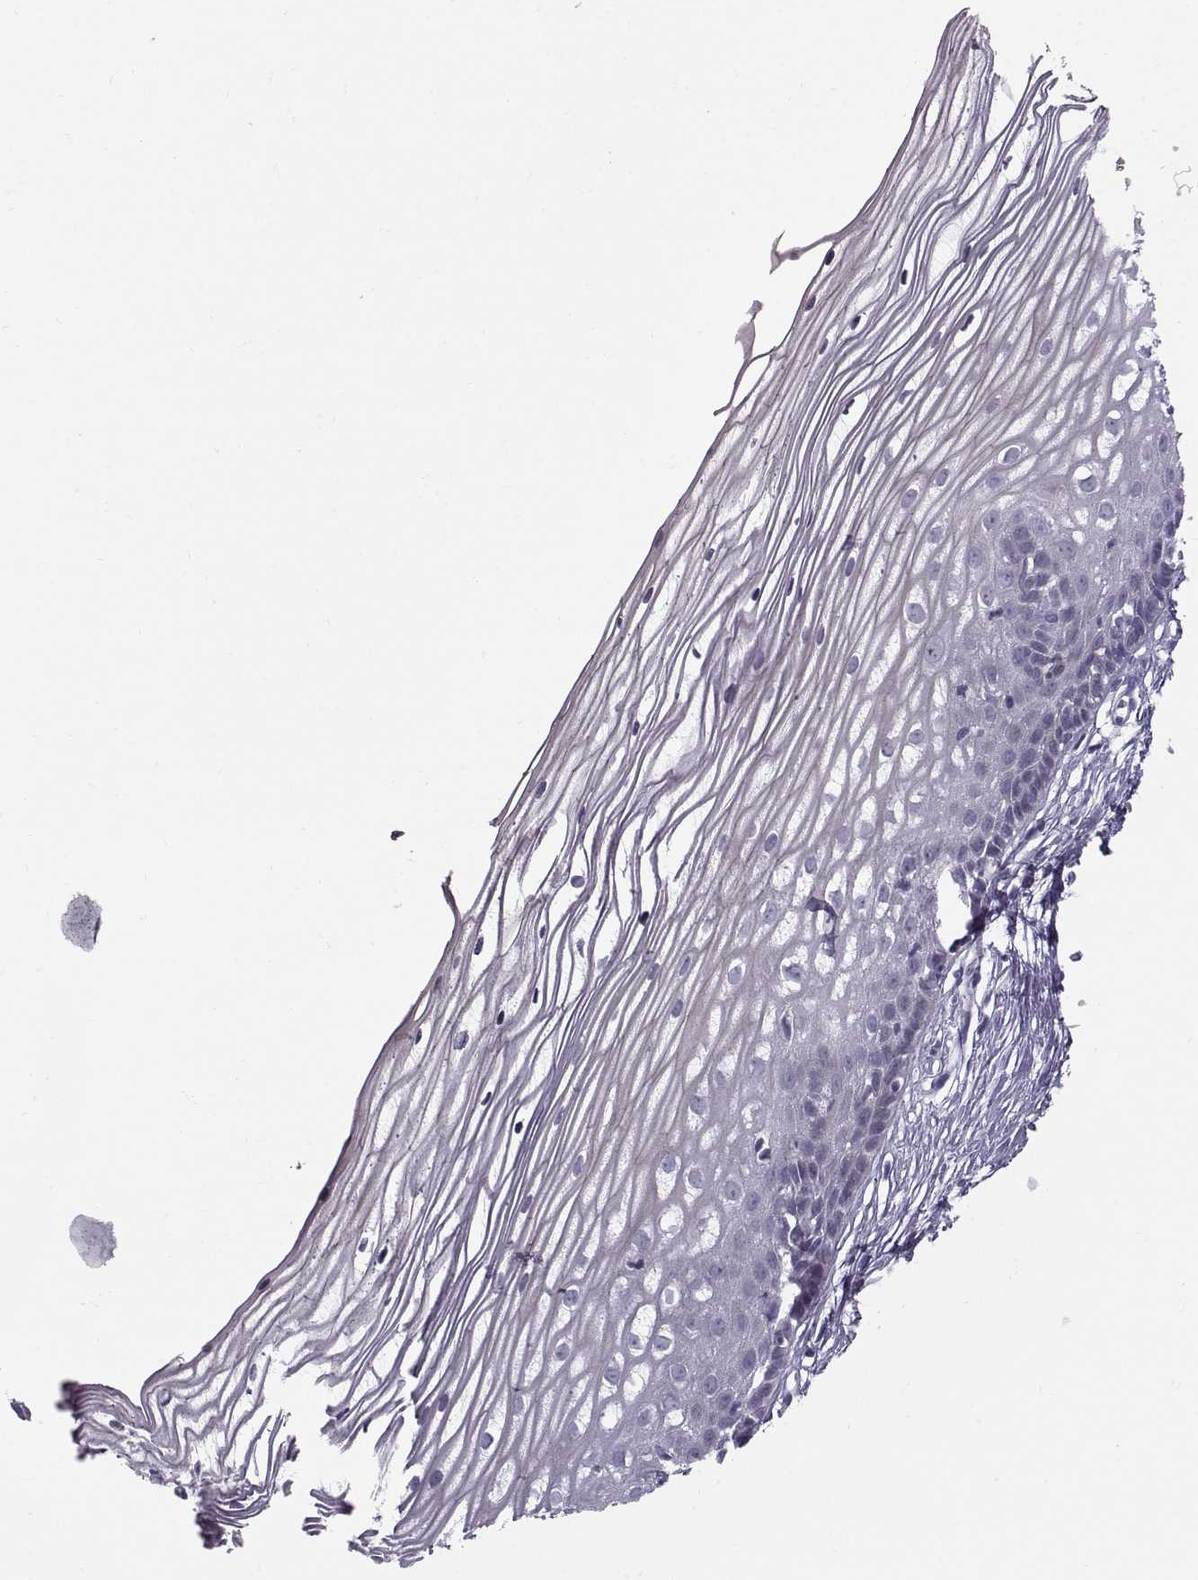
{"staining": {"intensity": "negative", "quantity": "none", "location": "none"}, "tissue": "cervix", "cell_type": "Glandular cells", "image_type": "normal", "snomed": [{"axis": "morphology", "description": "Normal tissue, NOS"}, {"axis": "topography", "description": "Cervix"}], "caption": "IHC image of benign cervix stained for a protein (brown), which demonstrates no positivity in glandular cells.", "gene": "DMRT3", "patient": {"sex": "female", "age": 40}}